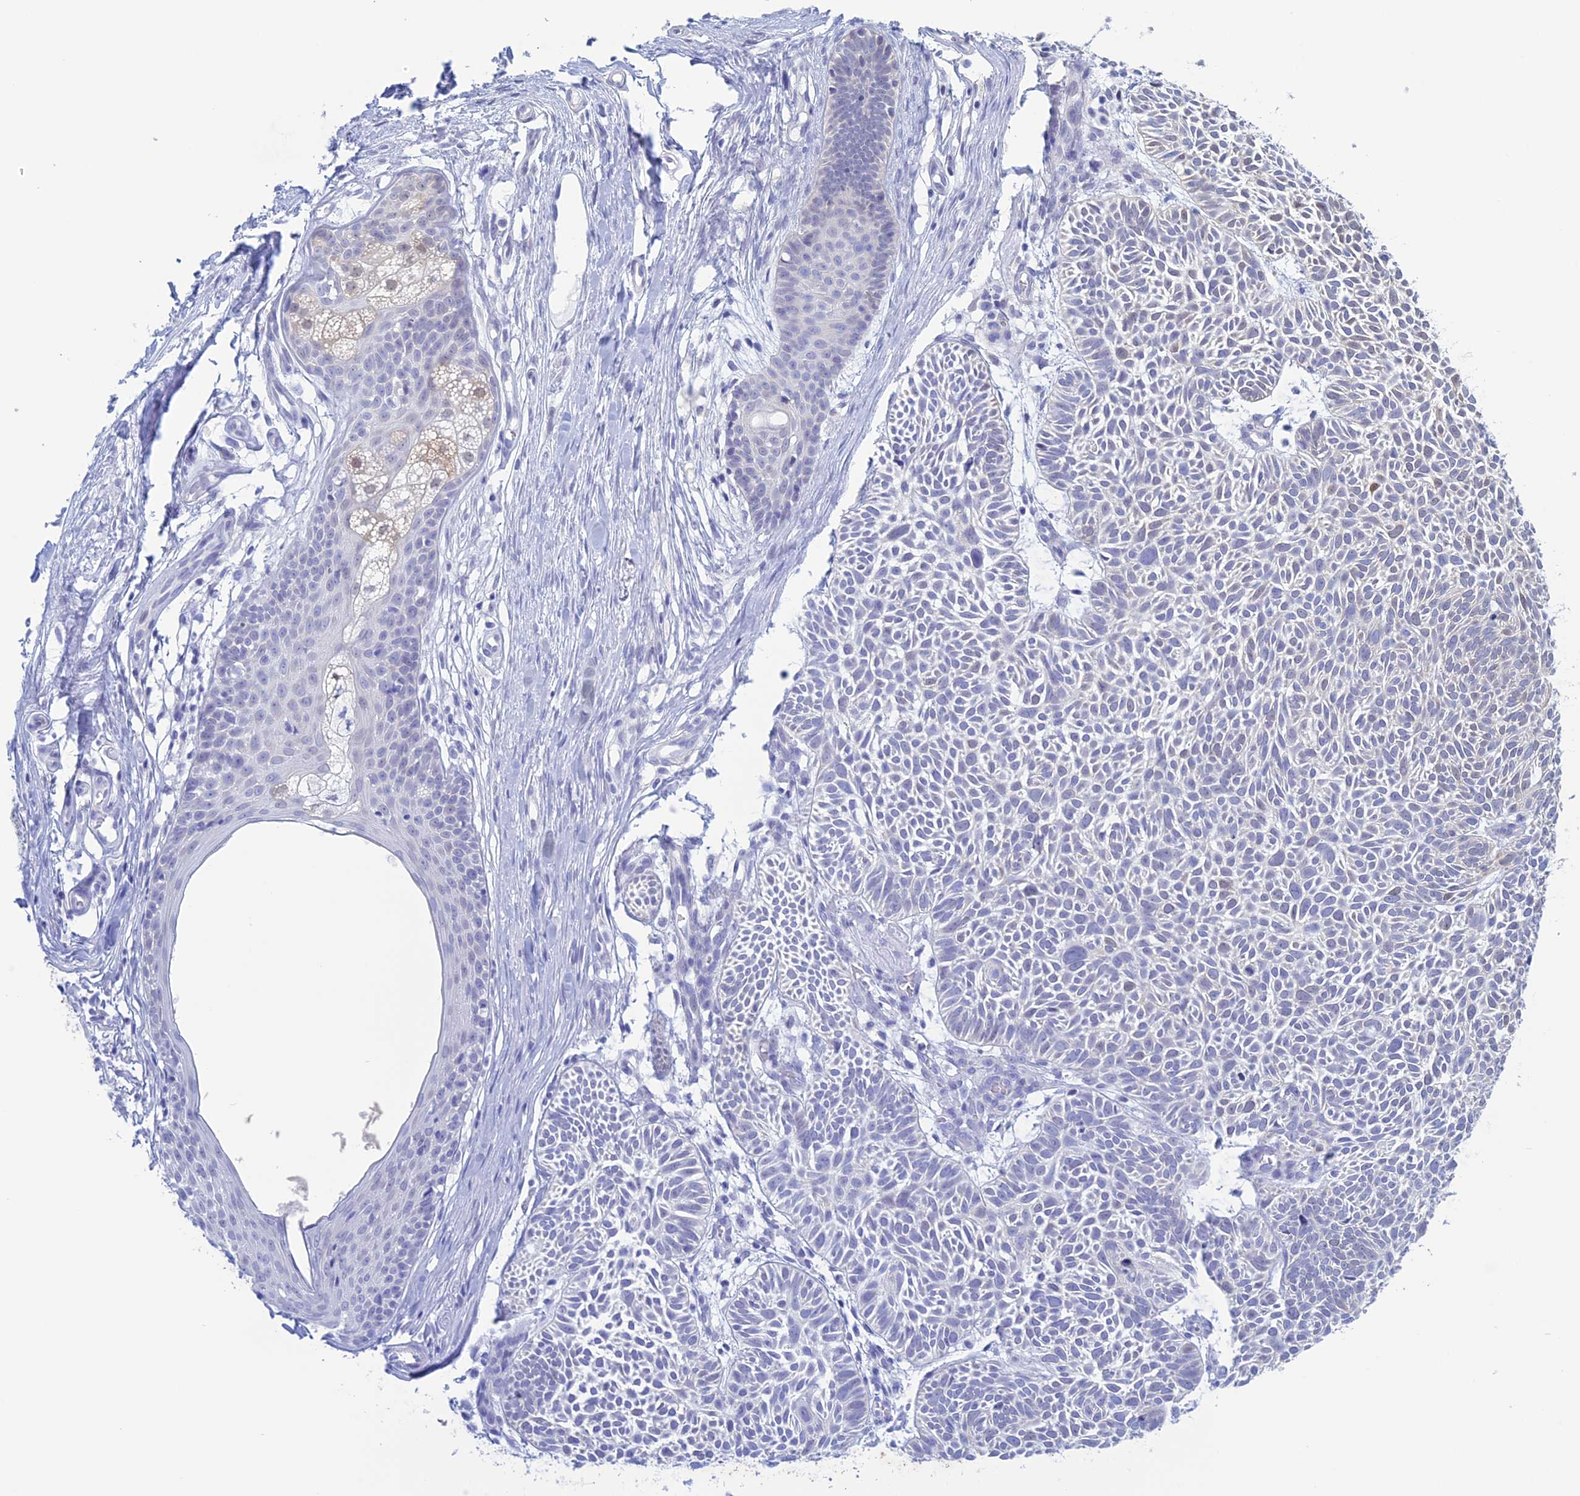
{"staining": {"intensity": "negative", "quantity": "none", "location": "none"}, "tissue": "skin cancer", "cell_type": "Tumor cells", "image_type": "cancer", "snomed": [{"axis": "morphology", "description": "Basal cell carcinoma"}, {"axis": "topography", "description": "Skin"}], "caption": "This photomicrograph is of basal cell carcinoma (skin) stained with immunohistochemistry to label a protein in brown with the nuclei are counter-stained blue. There is no expression in tumor cells. (Brightfield microscopy of DAB immunohistochemistry (IHC) at high magnification).", "gene": "LHFPL2", "patient": {"sex": "male", "age": 69}}